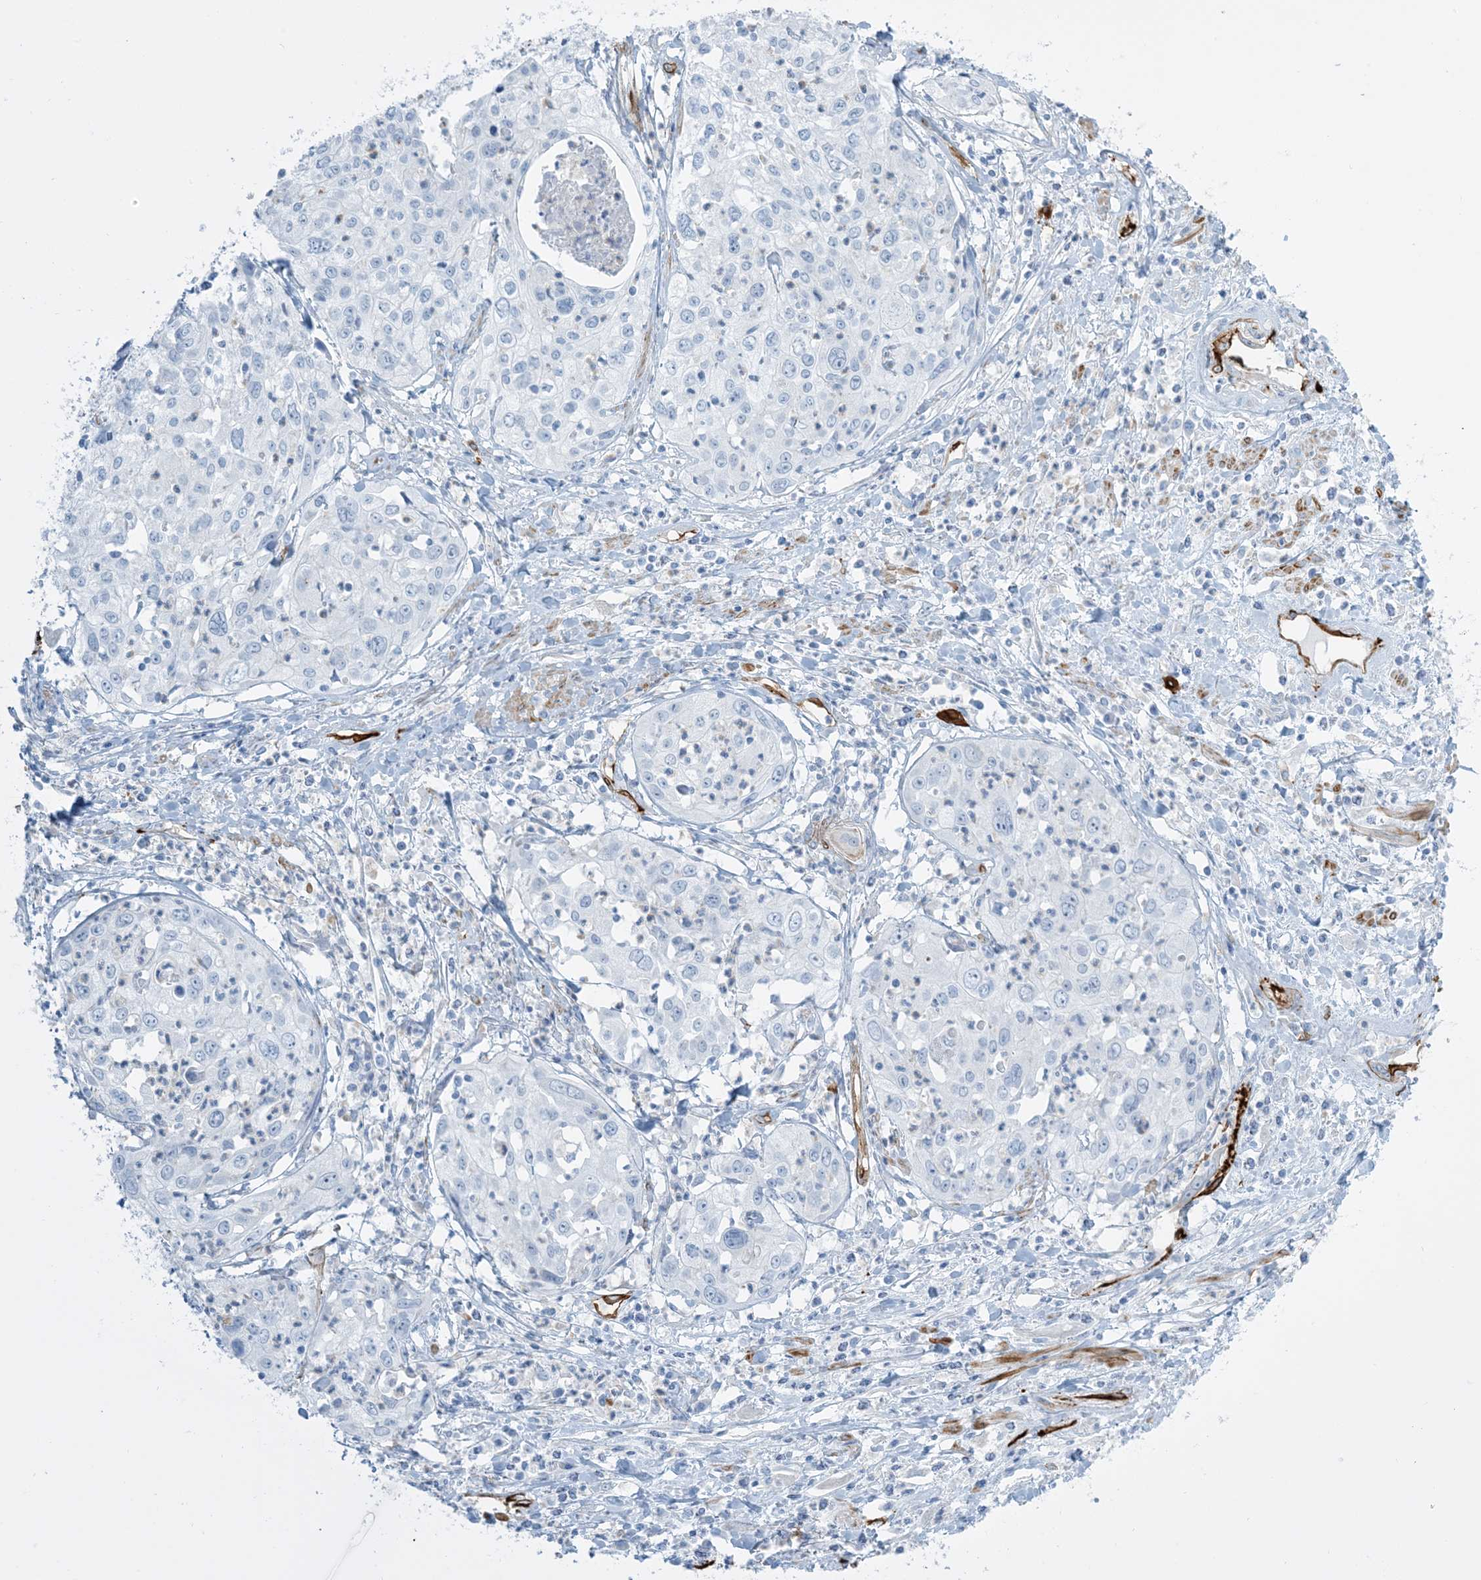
{"staining": {"intensity": "negative", "quantity": "none", "location": "none"}, "tissue": "cervical cancer", "cell_type": "Tumor cells", "image_type": "cancer", "snomed": [{"axis": "morphology", "description": "Squamous cell carcinoma, NOS"}, {"axis": "topography", "description": "Cervix"}], "caption": "Tumor cells are negative for brown protein staining in cervical cancer. The staining is performed using DAB (3,3'-diaminobenzidine) brown chromogen with nuclei counter-stained in using hematoxylin.", "gene": "EPS8L3", "patient": {"sex": "female", "age": 31}}